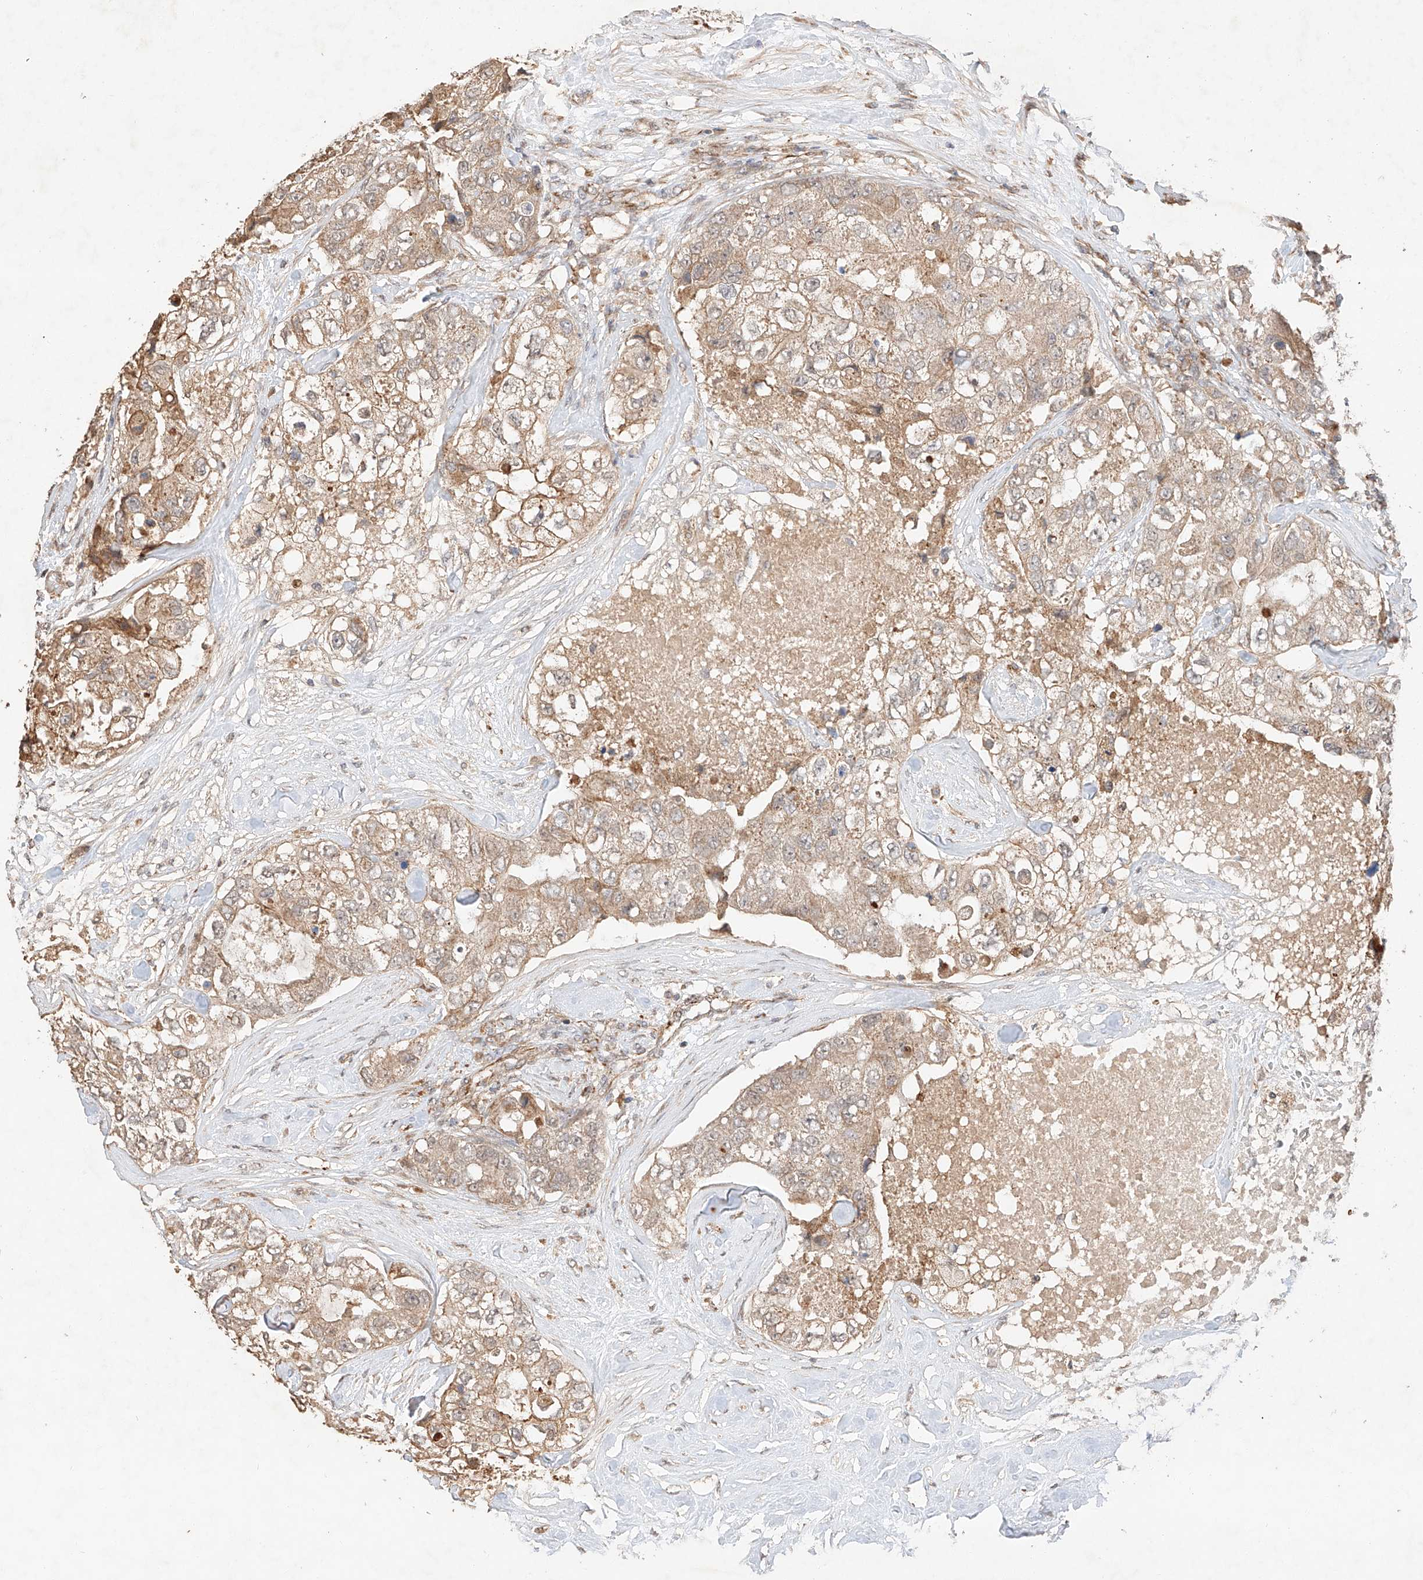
{"staining": {"intensity": "weak", "quantity": ">75%", "location": "cytoplasmic/membranous"}, "tissue": "breast cancer", "cell_type": "Tumor cells", "image_type": "cancer", "snomed": [{"axis": "morphology", "description": "Duct carcinoma"}, {"axis": "topography", "description": "Breast"}], "caption": "Tumor cells reveal weak cytoplasmic/membranous staining in approximately >75% of cells in breast intraductal carcinoma. The staining is performed using DAB (3,3'-diaminobenzidine) brown chromogen to label protein expression. The nuclei are counter-stained blue using hematoxylin.", "gene": "SUSD6", "patient": {"sex": "female", "age": 62}}